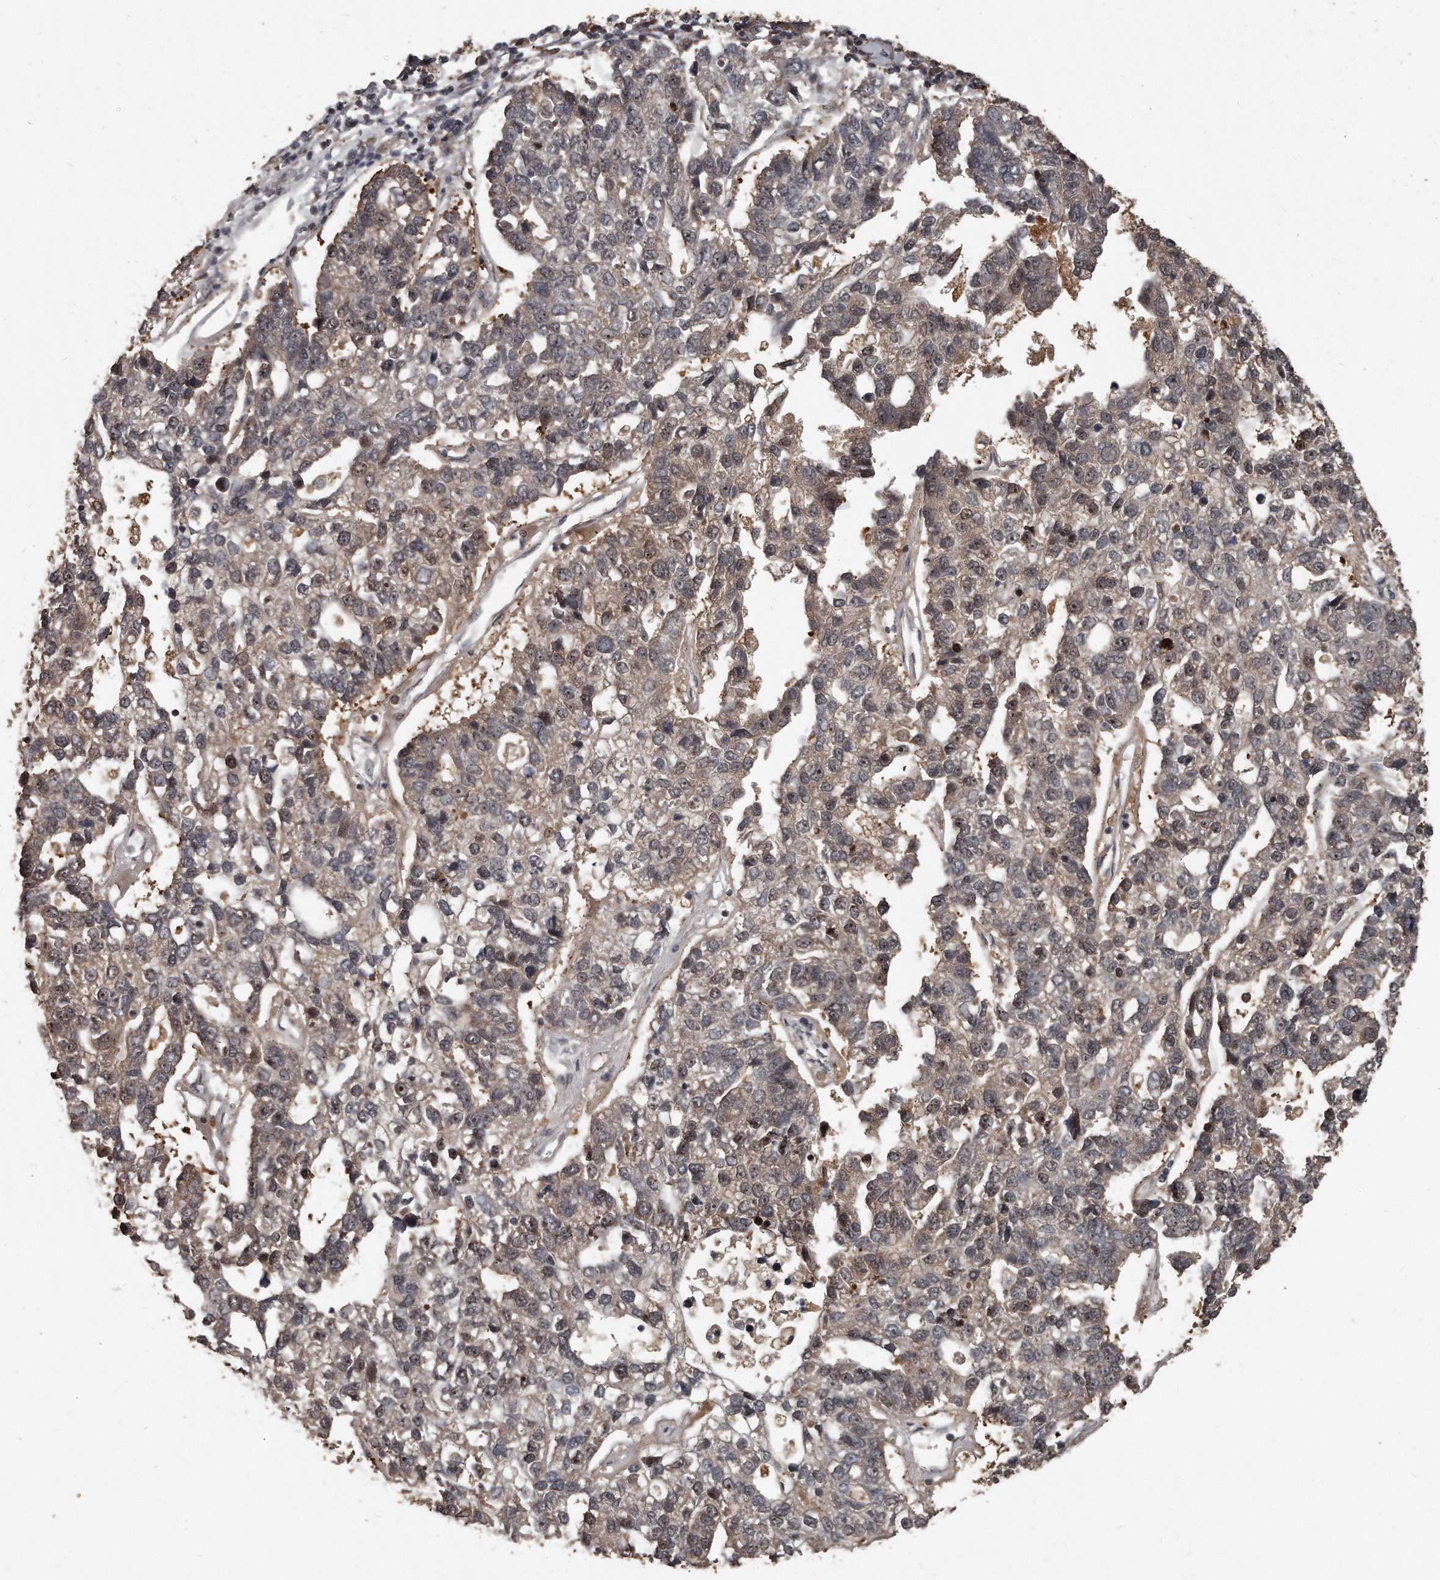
{"staining": {"intensity": "negative", "quantity": "none", "location": "none"}, "tissue": "pancreatic cancer", "cell_type": "Tumor cells", "image_type": "cancer", "snomed": [{"axis": "morphology", "description": "Adenocarcinoma, NOS"}, {"axis": "topography", "description": "Pancreas"}], "caption": "Tumor cells show no significant positivity in pancreatic adenocarcinoma.", "gene": "GCH1", "patient": {"sex": "female", "age": 61}}